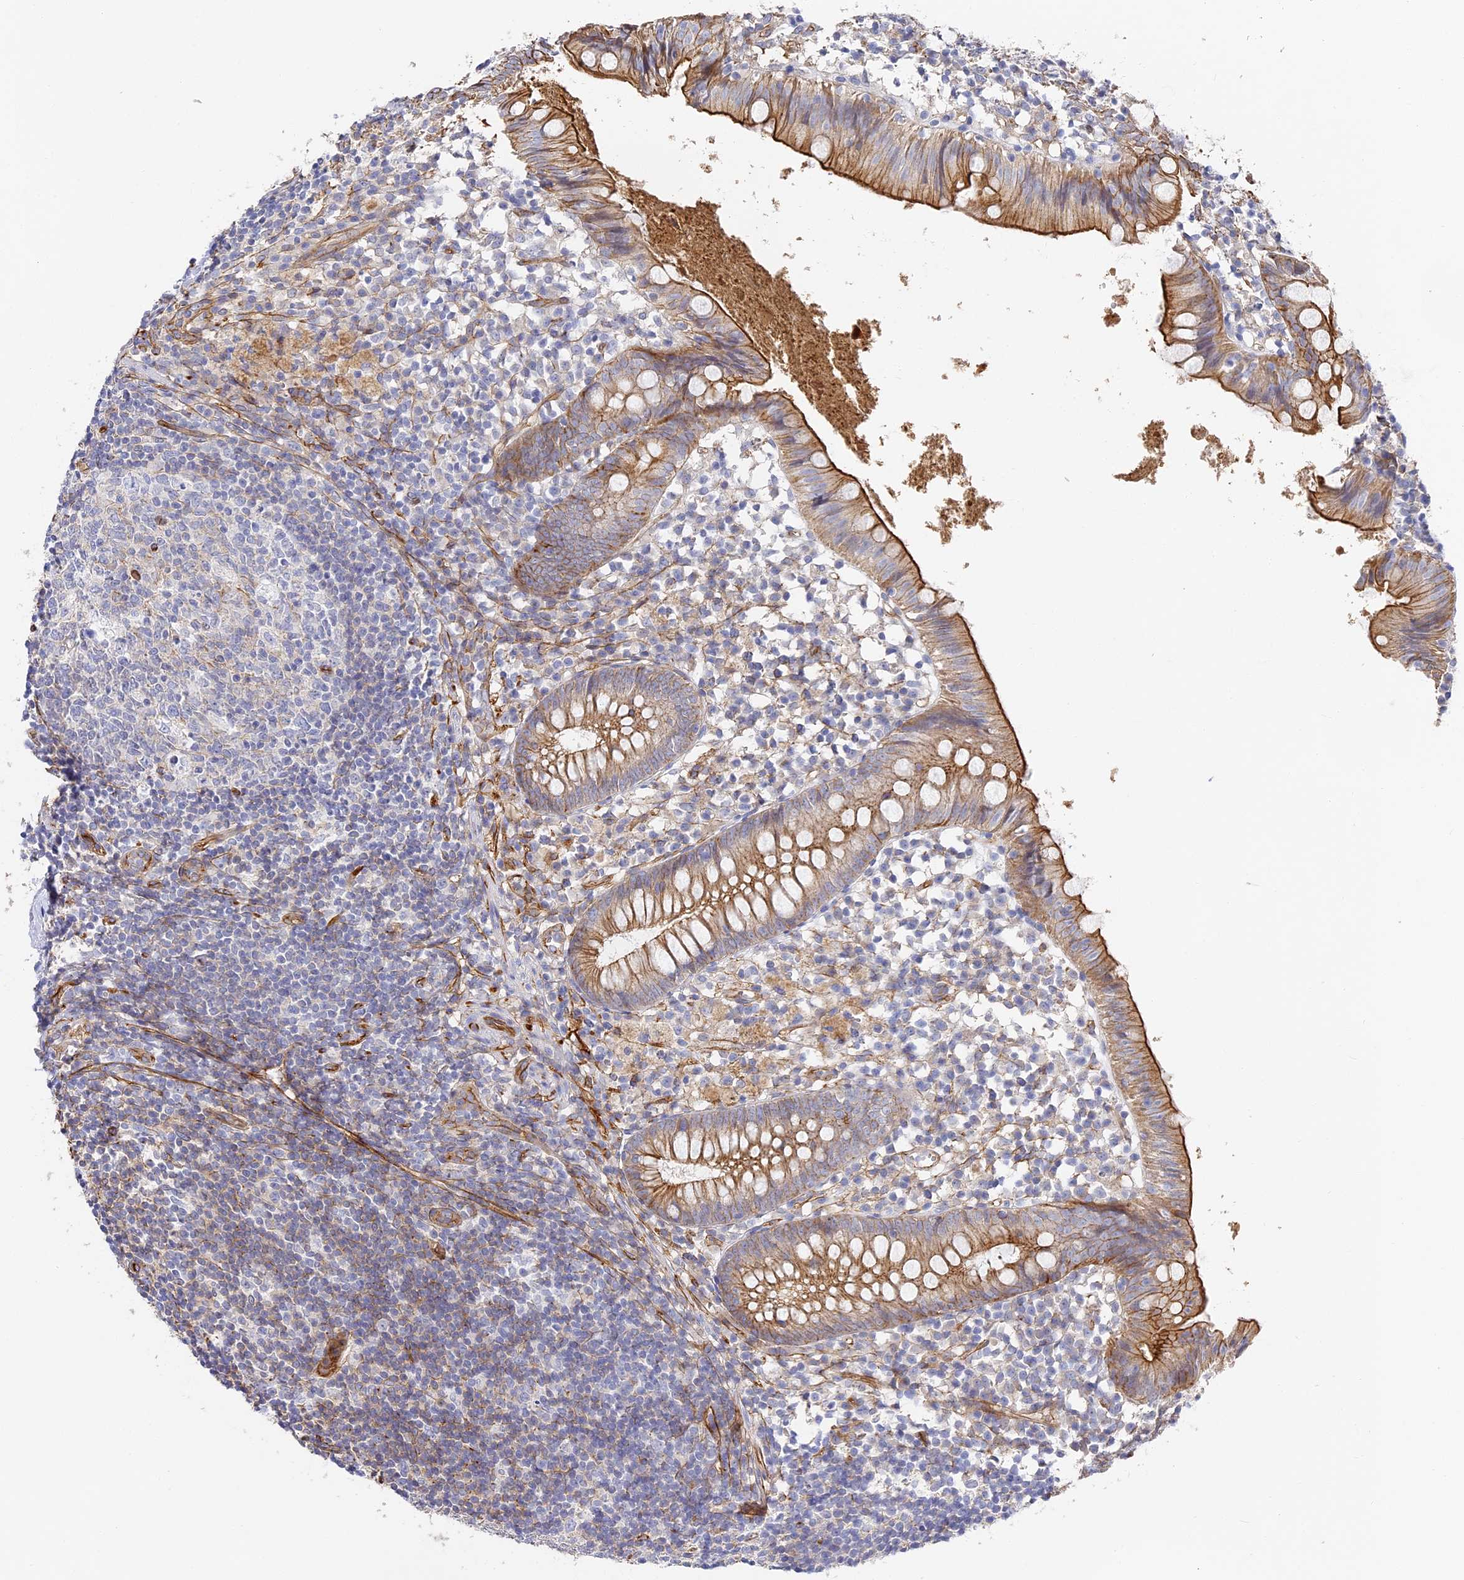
{"staining": {"intensity": "moderate", "quantity": ">75%", "location": "cytoplasmic/membranous"}, "tissue": "appendix", "cell_type": "Glandular cells", "image_type": "normal", "snomed": [{"axis": "morphology", "description": "Normal tissue, NOS"}, {"axis": "topography", "description": "Appendix"}], "caption": "Appendix stained with immunohistochemistry (IHC) exhibits moderate cytoplasmic/membranous staining in approximately >75% of glandular cells. (Brightfield microscopy of DAB IHC at high magnification).", "gene": "CCDC30", "patient": {"sex": "female", "age": 20}}